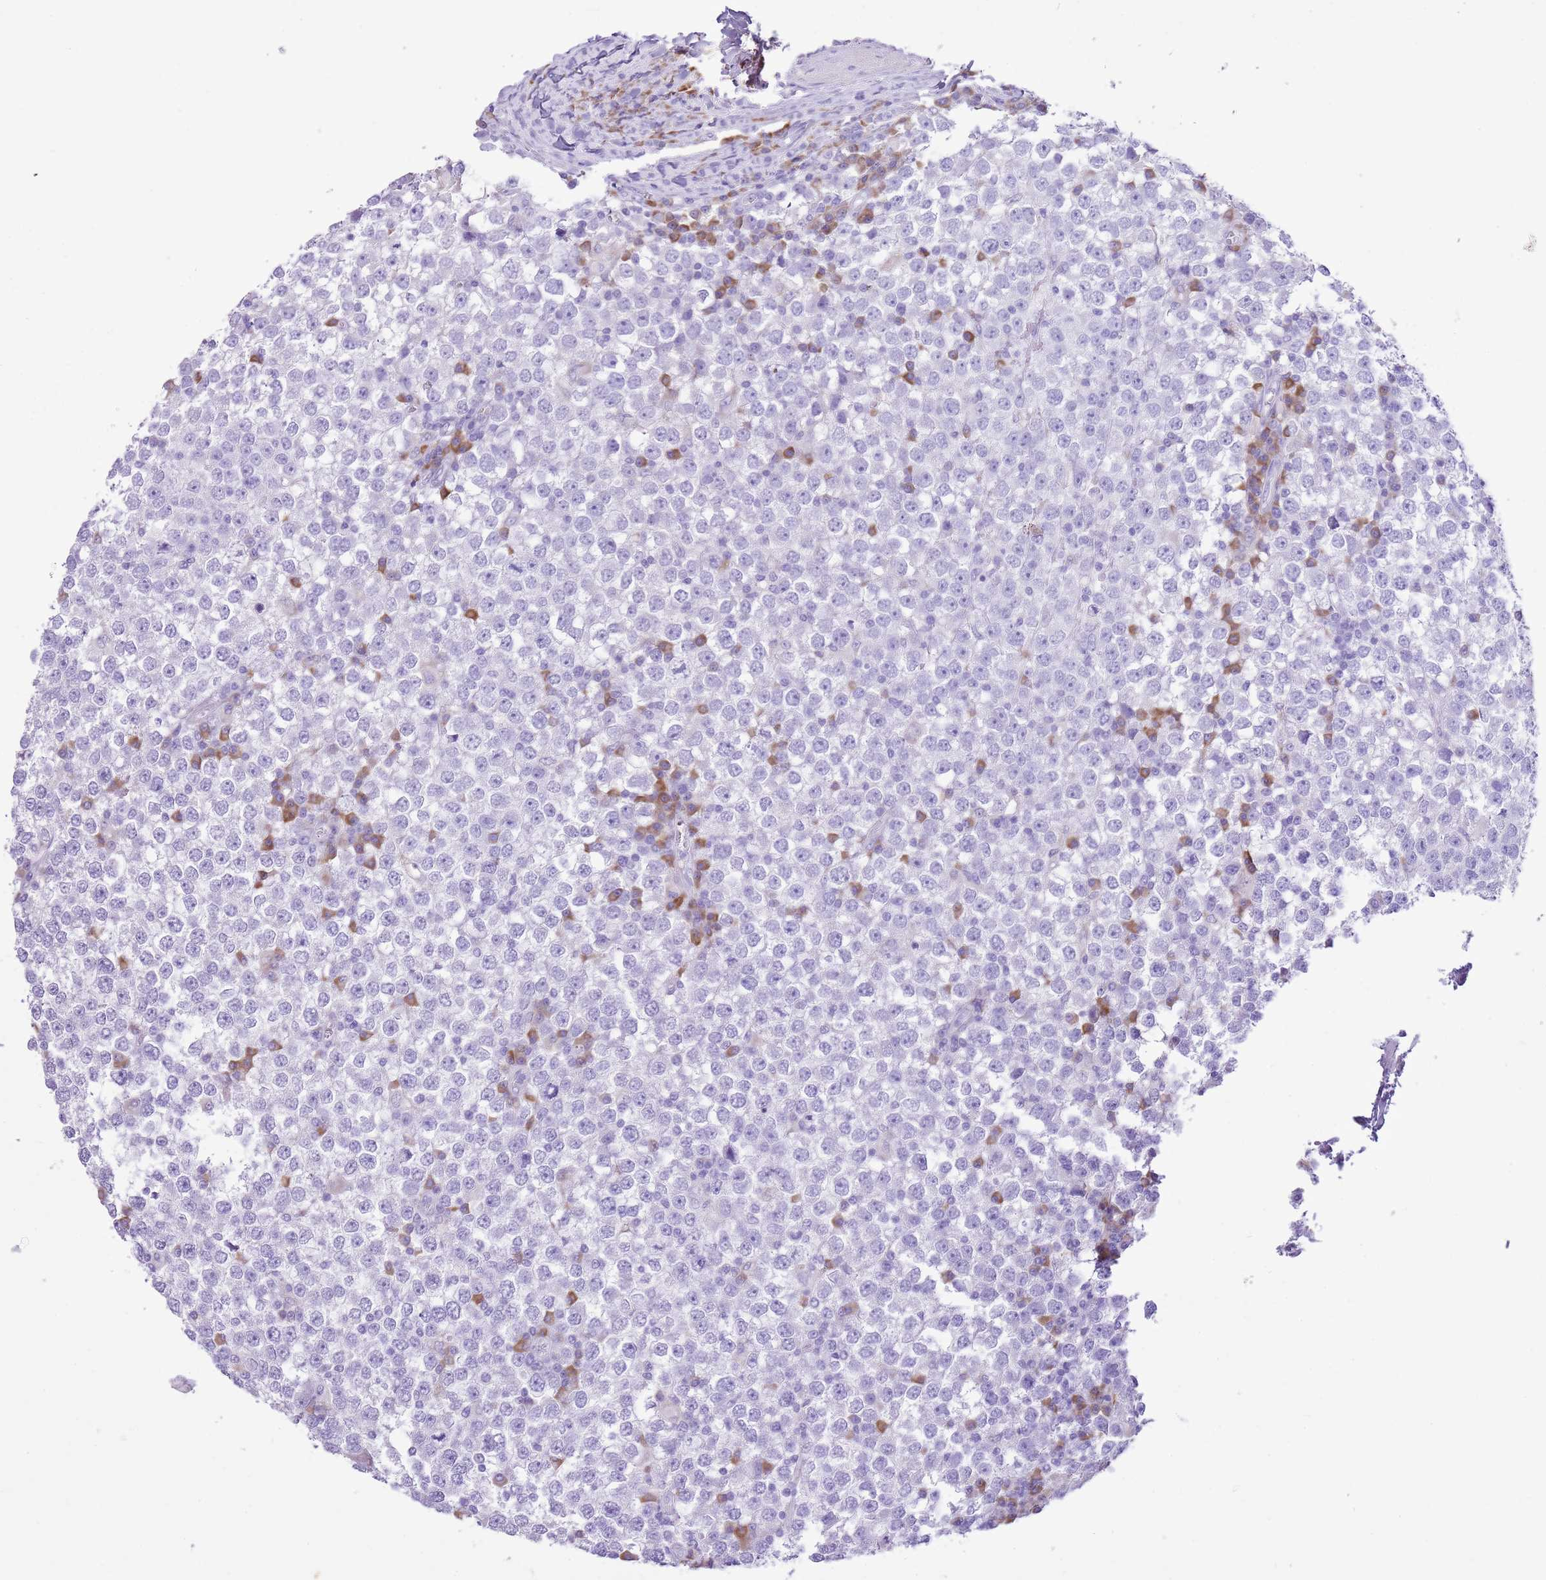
{"staining": {"intensity": "negative", "quantity": "none", "location": "none"}, "tissue": "testis cancer", "cell_type": "Tumor cells", "image_type": "cancer", "snomed": [{"axis": "morphology", "description": "Seminoma, NOS"}, {"axis": "topography", "description": "Testis"}], "caption": "High magnification brightfield microscopy of seminoma (testis) stained with DAB (3,3'-diaminobenzidine) (brown) and counterstained with hematoxylin (blue): tumor cells show no significant positivity. Brightfield microscopy of immunohistochemistry (IHC) stained with DAB (brown) and hematoxylin (blue), captured at high magnification.", "gene": "AAR2", "patient": {"sex": "male", "age": 65}}